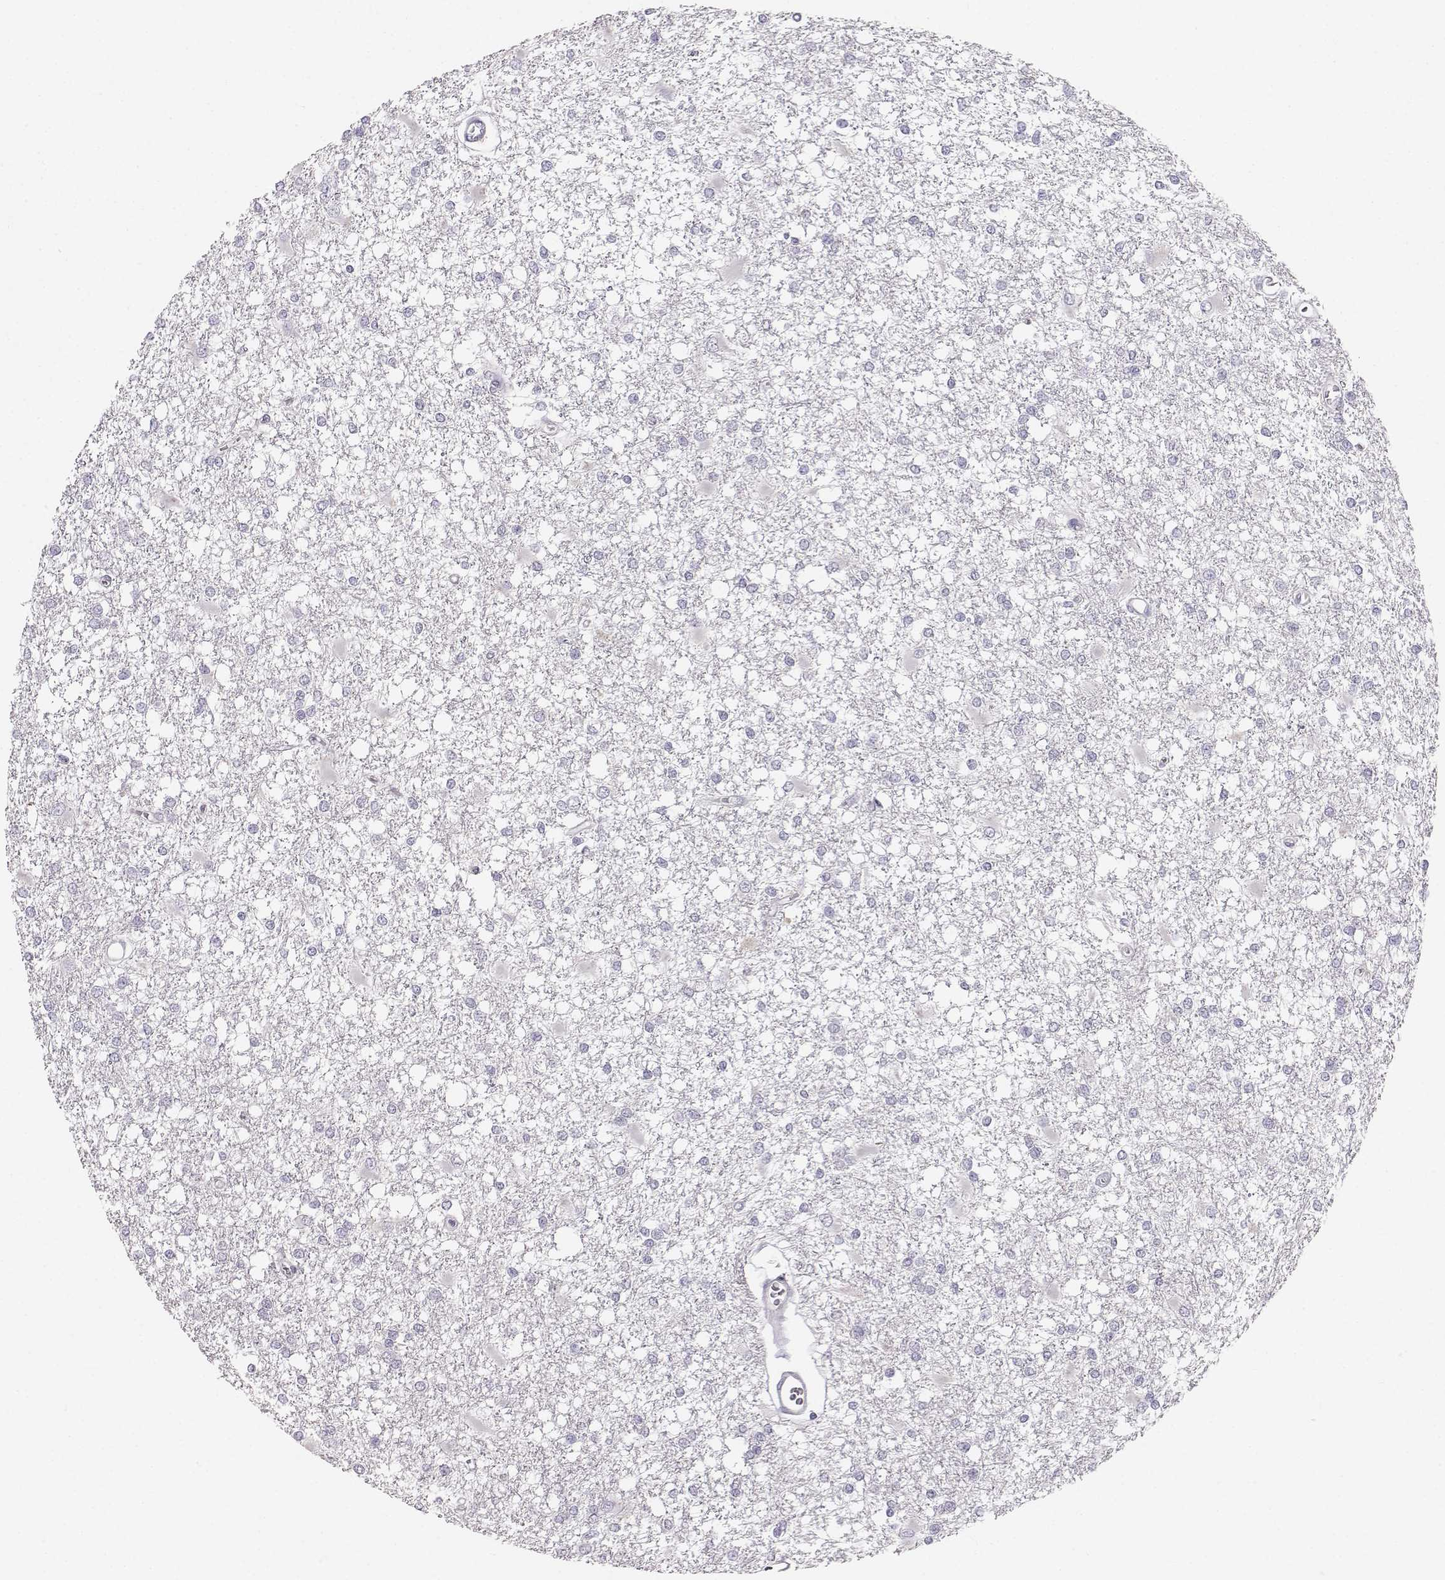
{"staining": {"intensity": "negative", "quantity": "none", "location": "none"}, "tissue": "glioma", "cell_type": "Tumor cells", "image_type": "cancer", "snomed": [{"axis": "morphology", "description": "Glioma, malignant, High grade"}, {"axis": "topography", "description": "Cerebral cortex"}], "caption": "Histopathology image shows no significant protein expression in tumor cells of glioma.", "gene": "OIP5", "patient": {"sex": "male", "age": 79}}